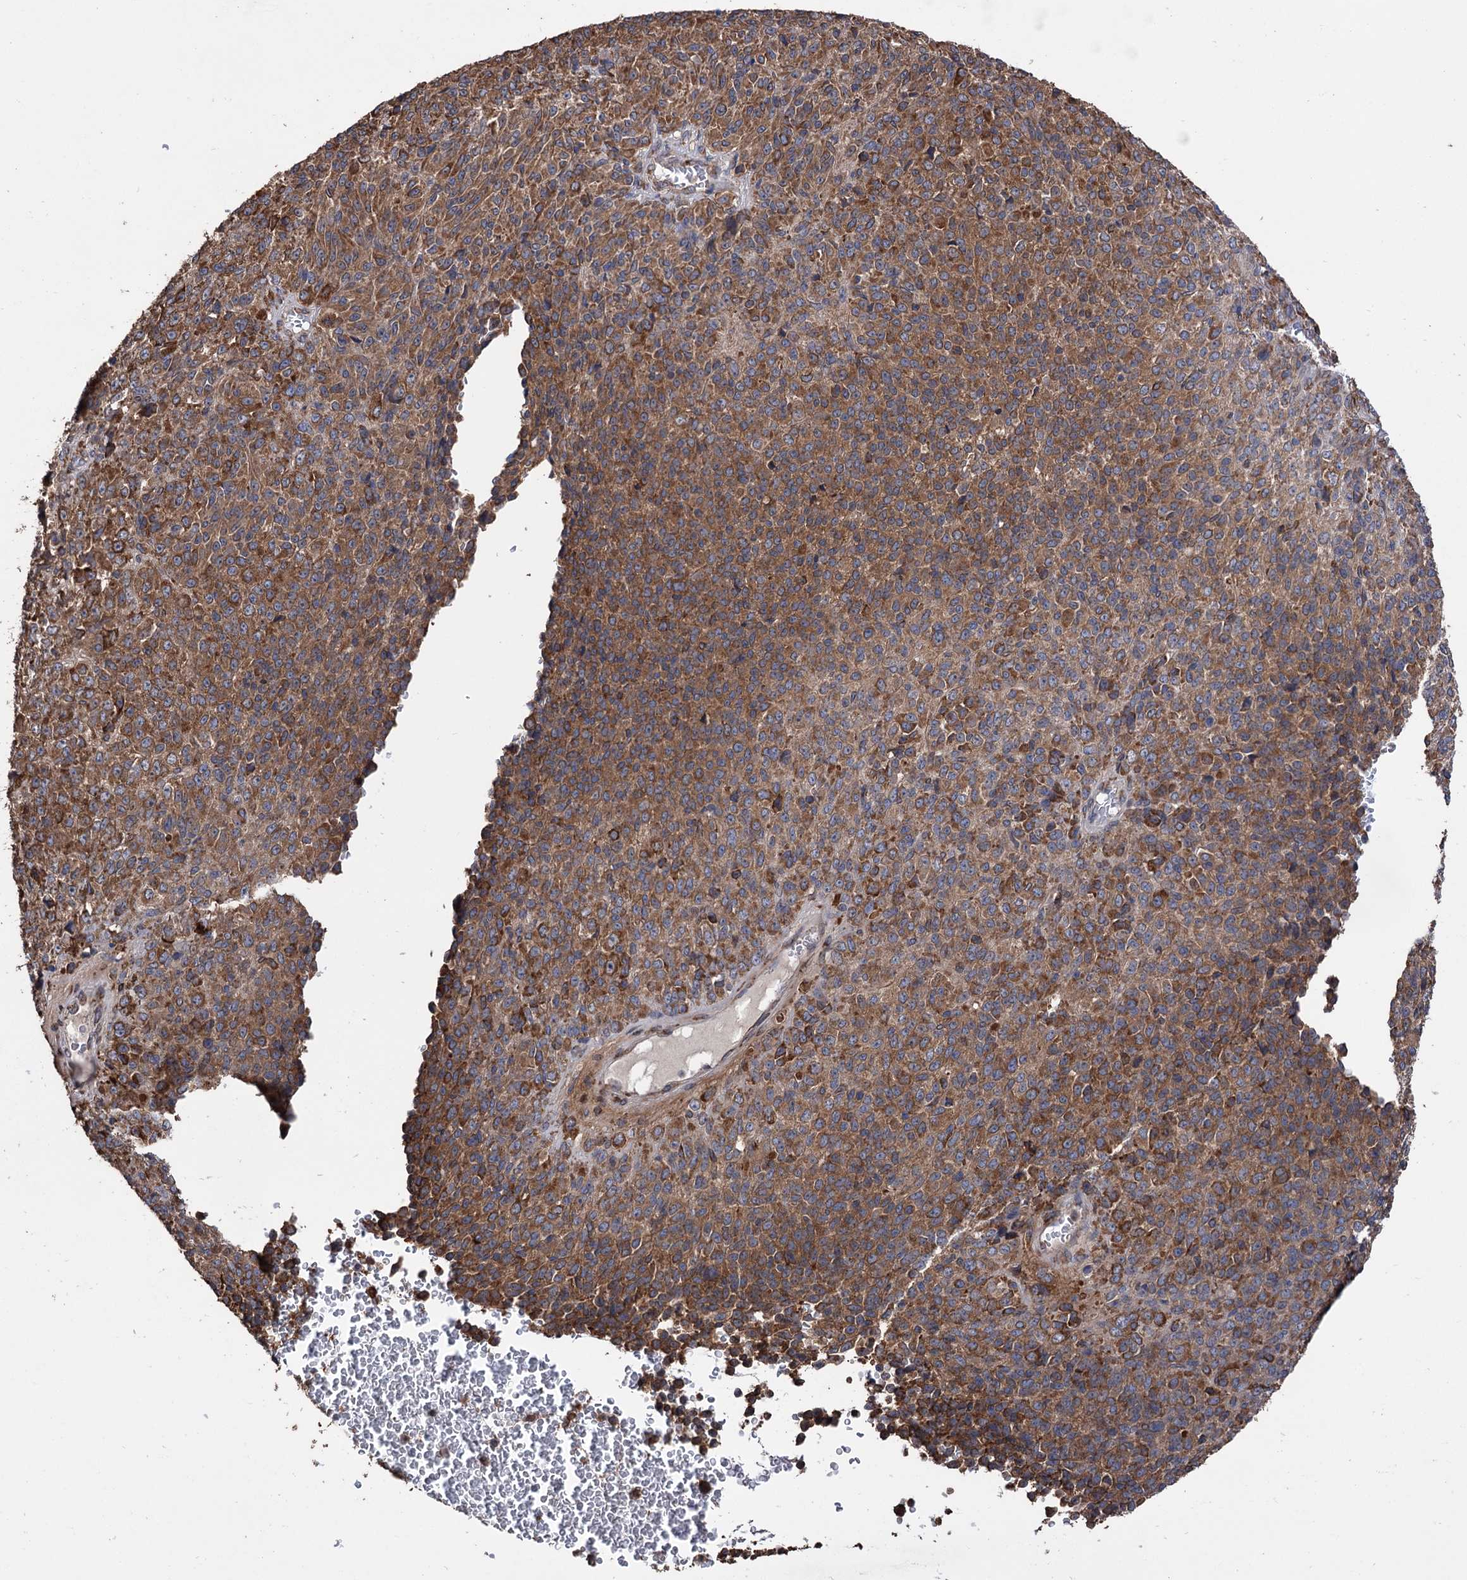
{"staining": {"intensity": "moderate", "quantity": ">75%", "location": "cytoplasmic/membranous"}, "tissue": "melanoma", "cell_type": "Tumor cells", "image_type": "cancer", "snomed": [{"axis": "morphology", "description": "Malignant melanoma, Metastatic site"}, {"axis": "topography", "description": "Brain"}], "caption": "Malignant melanoma (metastatic site) was stained to show a protein in brown. There is medium levels of moderate cytoplasmic/membranous staining in about >75% of tumor cells. (IHC, brightfield microscopy, high magnification).", "gene": "CDAN1", "patient": {"sex": "female", "age": 56}}